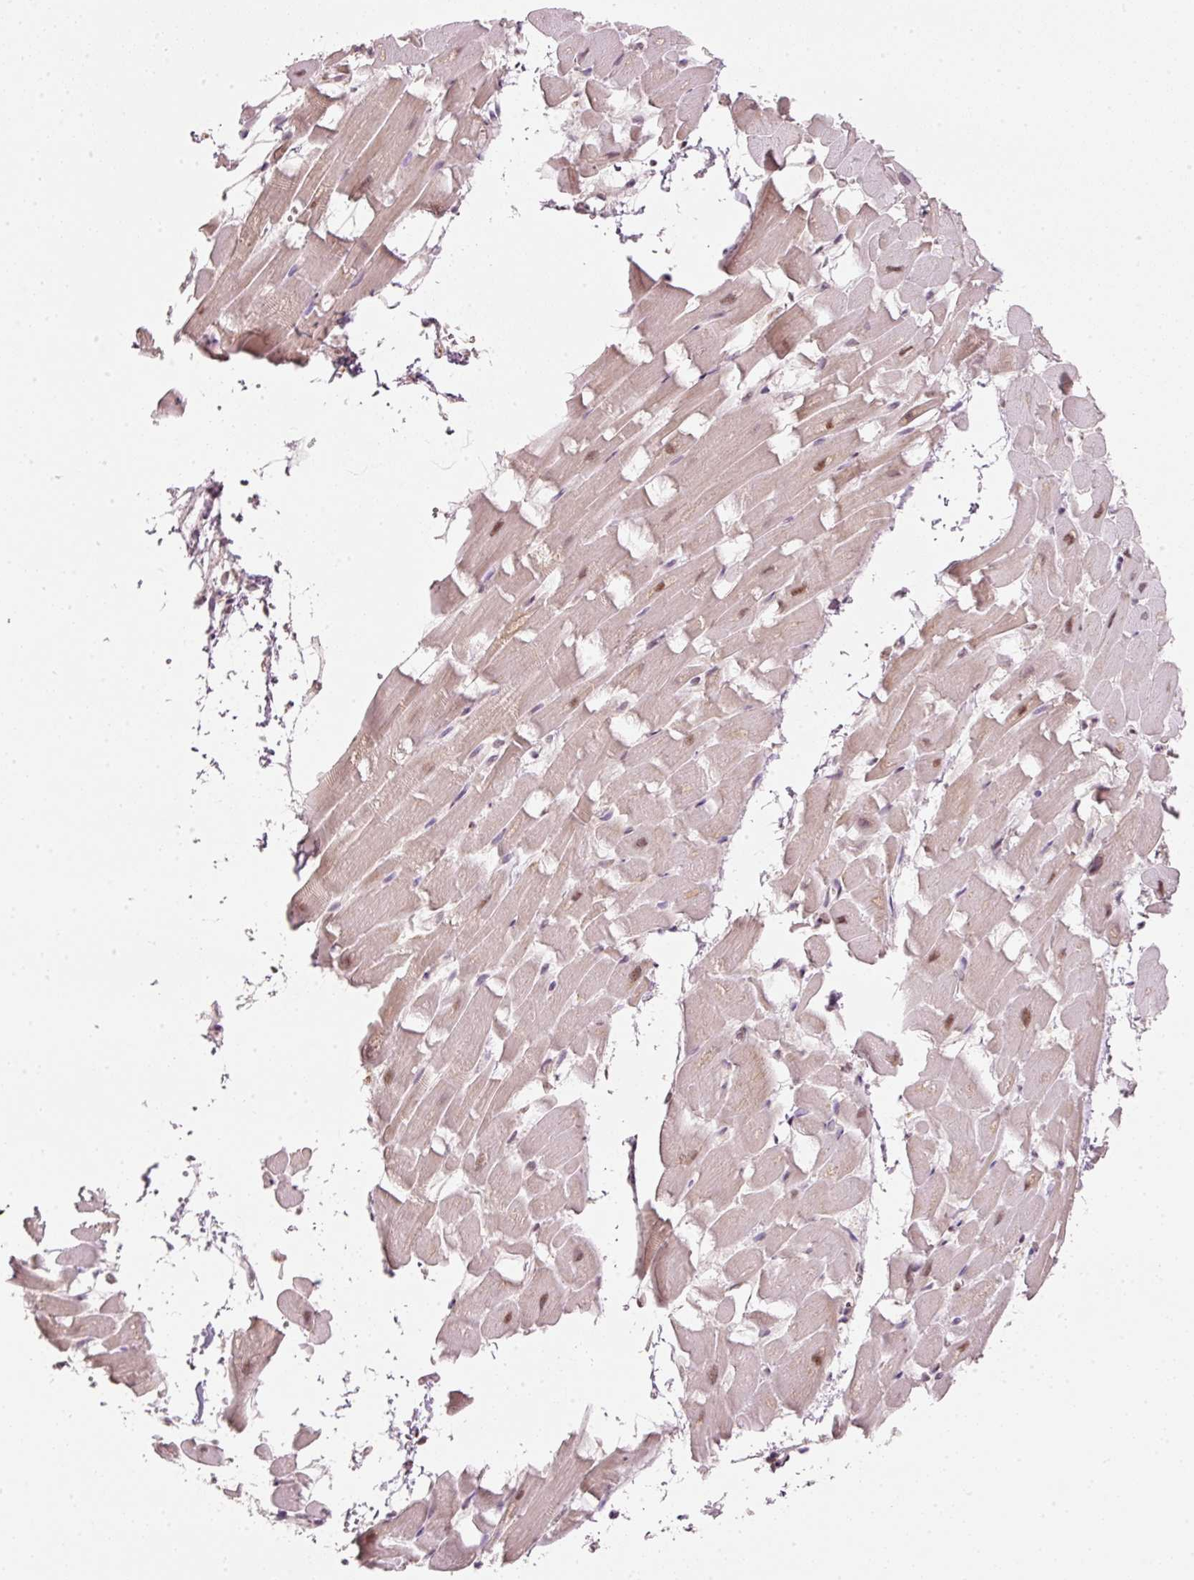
{"staining": {"intensity": "moderate", "quantity": "25%-75%", "location": "nuclear"}, "tissue": "heart muscle", "cell_type": "Cardiomyocytes", "image_type": "normal", "snomed": [{"axis": "morphology", "description": "Normal tissue, NOS"}, {"axis": "topography", "description": "Heart"}], "caption": "Immunohistochemical staining of normal human heart muscle displays moderate nuclear protein expression in approximately 25%-75% of cardiomyocytes. (brown staining indicates protein expression, while blue staining denotes nuclei).", "gene": "FSTL3", "patient": {"sex": "male", "age": 37}}